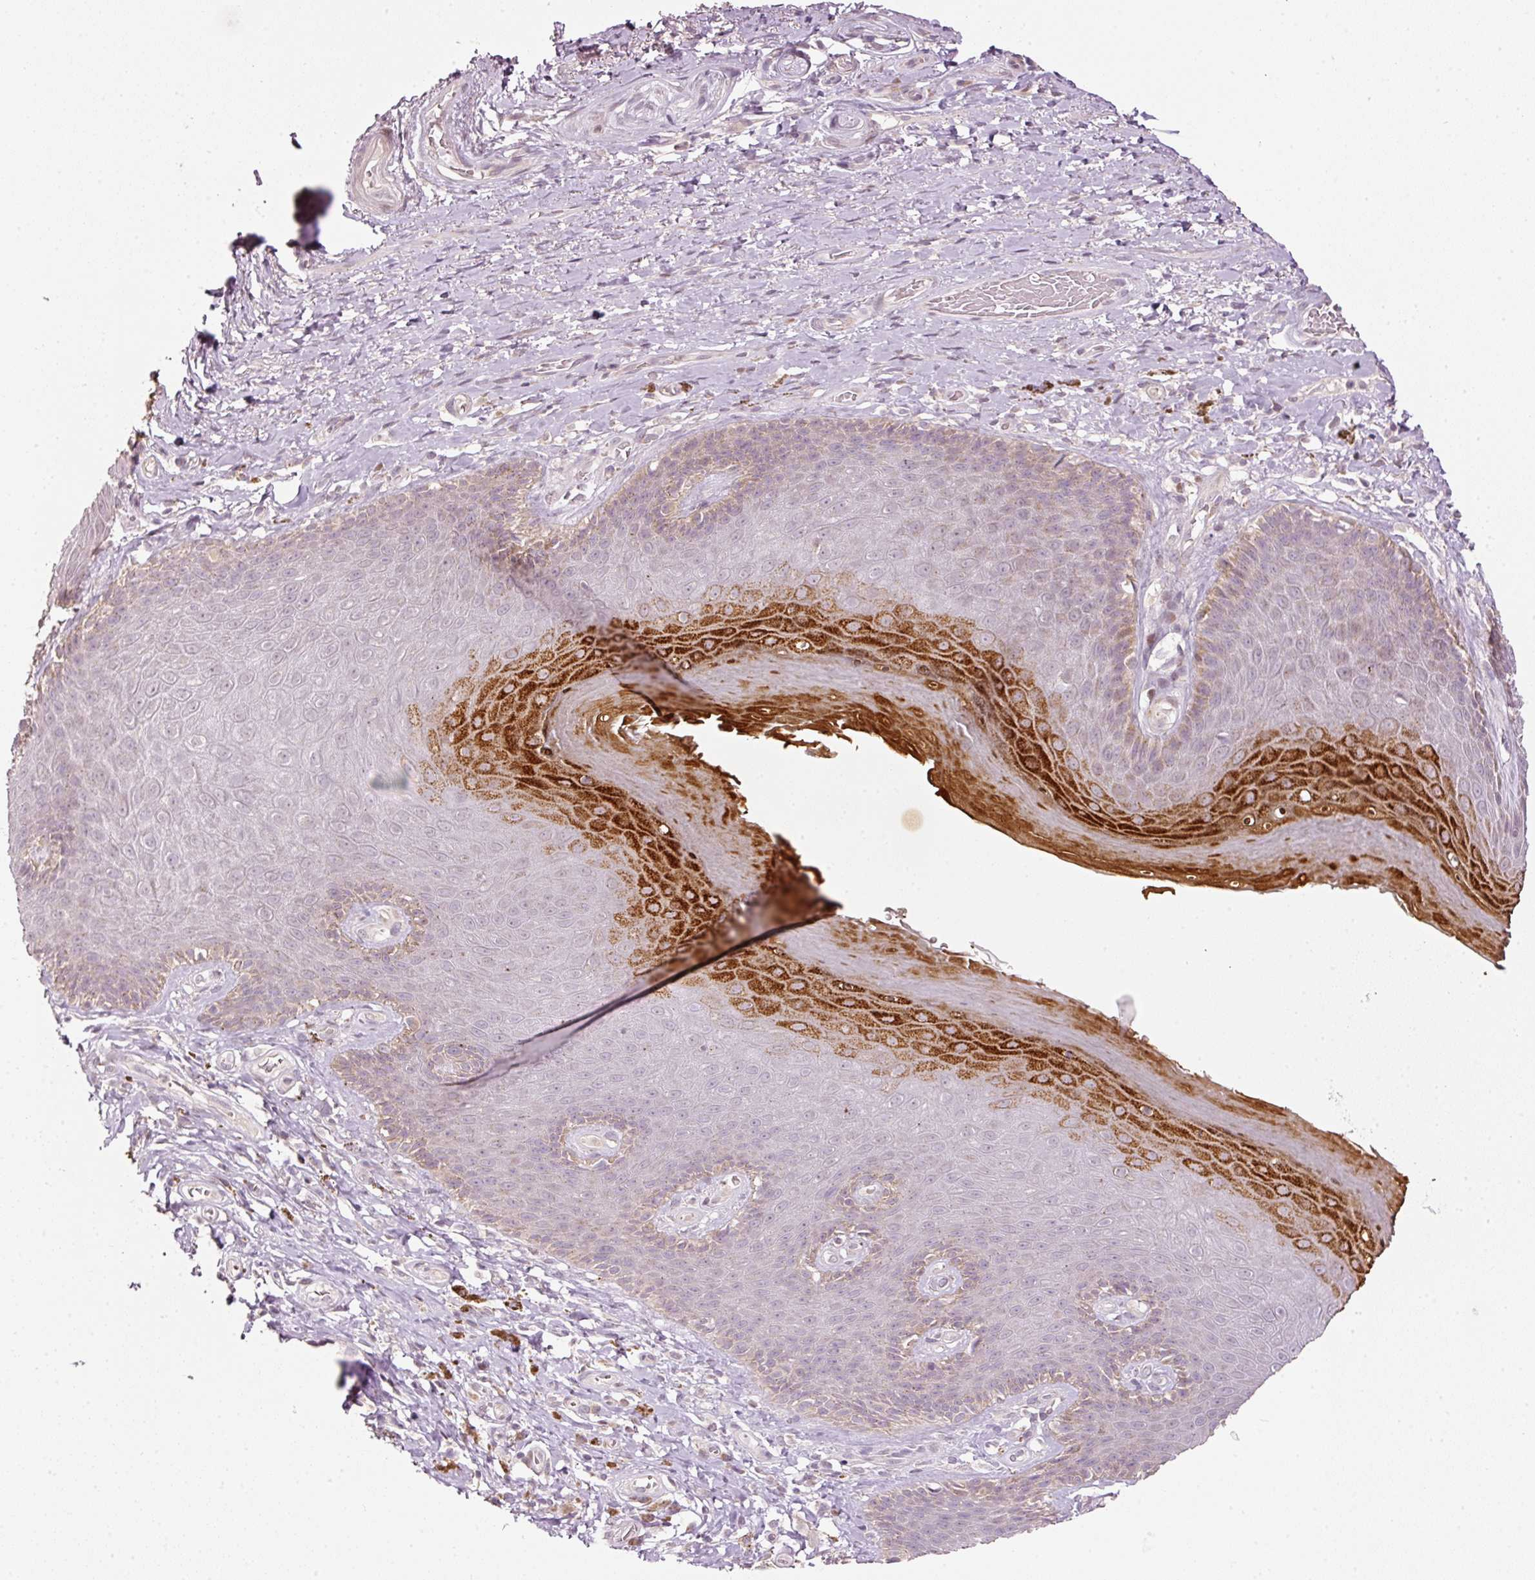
{"staining": {"intensity": "strong", "quantity": "<25%", "location": "cytoplasmic/membranous"}, "tissue": "skin", "cell_type": "Epidermal cells", "image_type": "normal", "snomed": [{"axis": "morphology", "description": "Normal tissue, NOS"}, {"axis": "topography", "description": "Anal"}, {"axis": "topography", "description": "Peripheral nerve tissue"}], "caption": "A brown stain shows strong cytoplasmic/membranous positivity of a protein in epidermal cells of unremarkable skin.", "gene": "TOB2", "patient": {"sex": "male", "age": 53}}